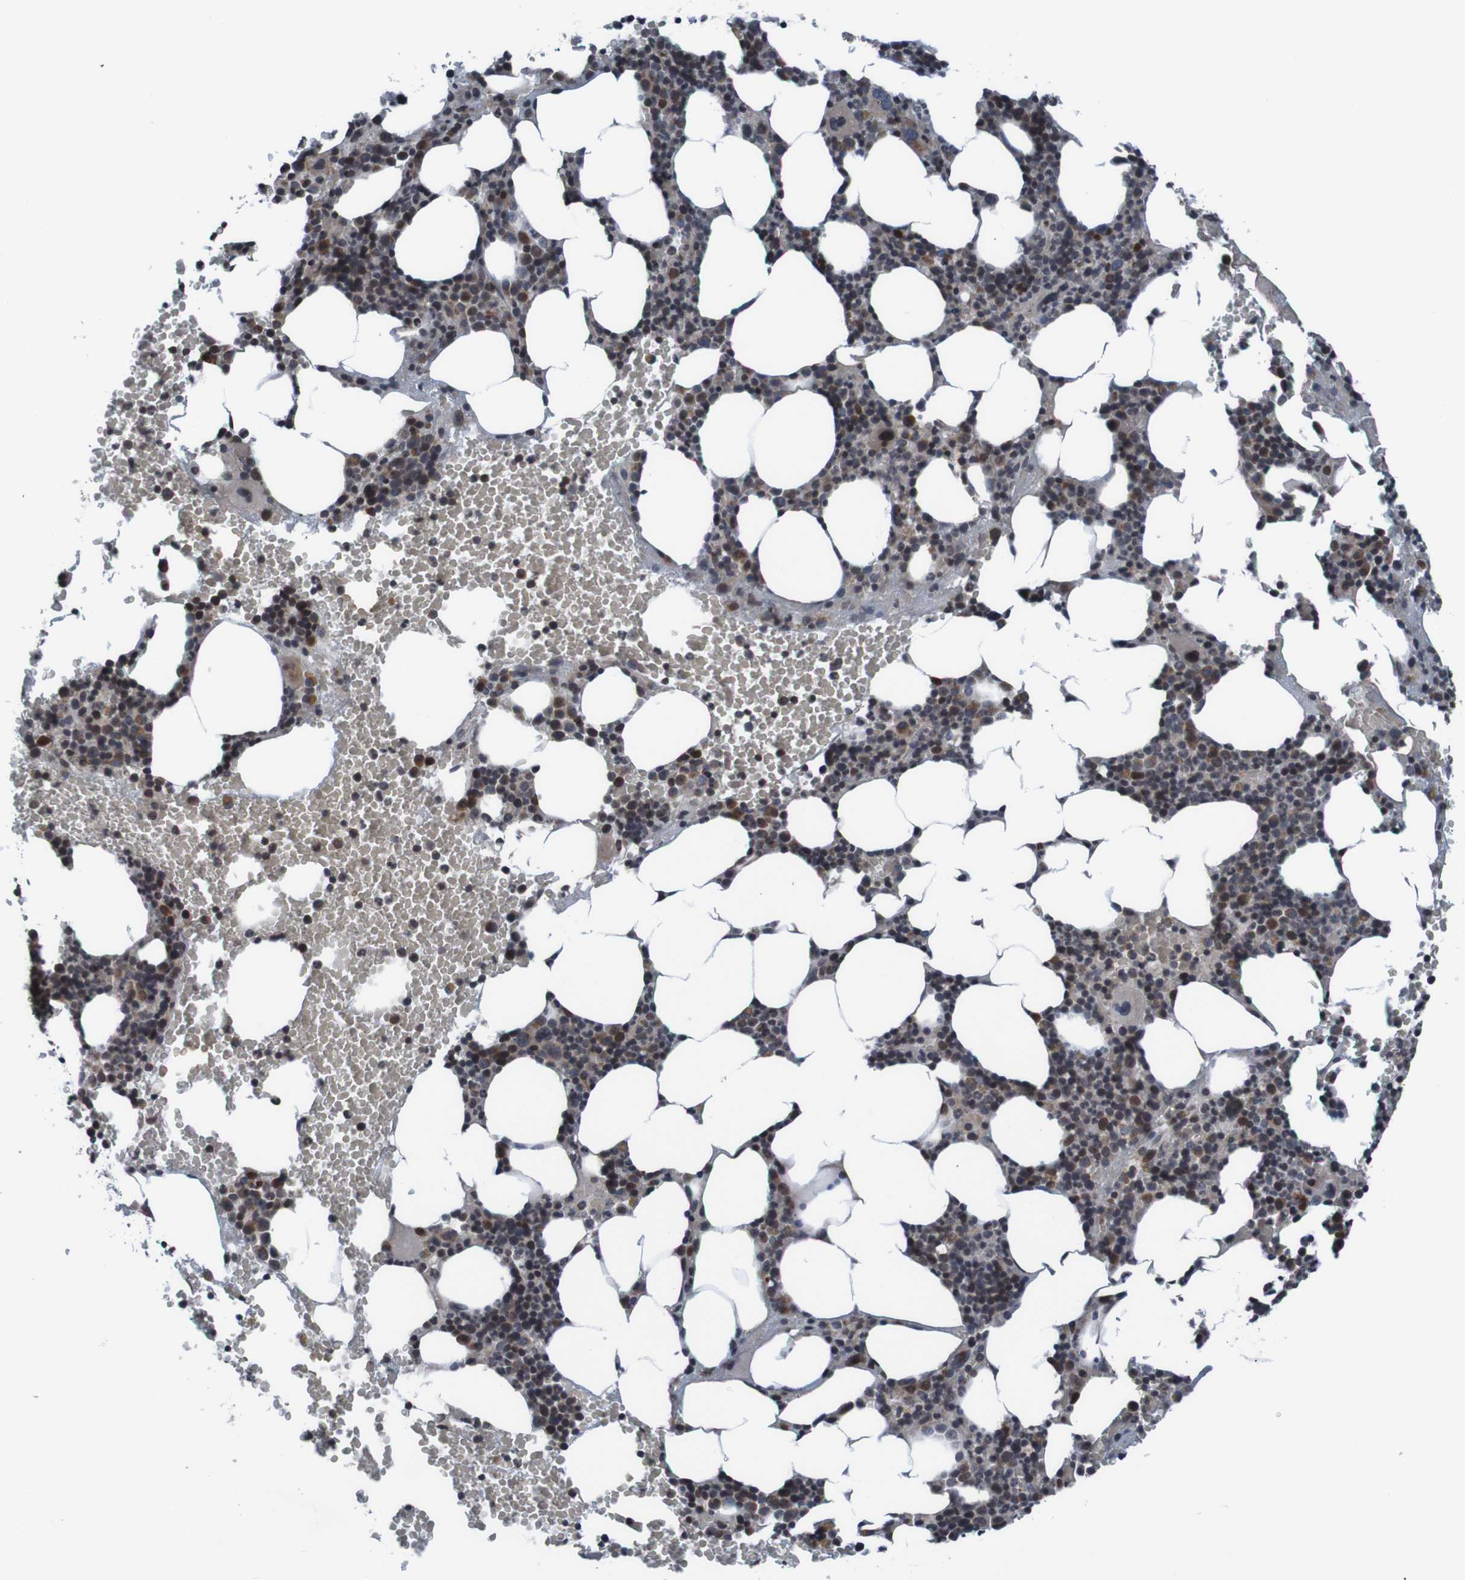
{"staining": {"intensity": "weak", "quantity": "25%-75%", "location": "cytoplasmic/membranous,nuclear"}, "tissue": "bone marrow", "cell_type": "Hematopoietic cells", "image_type": "normal", "snomed": [{"axis": "morphology", "description": "Normal tissue, NOS"}, {"axis": "morphology", "description": "Inflammation, NOS"}, {"axis": "topography", "description": "Bone marrow"}], "caption": "A brown stain shows weak cytoplasmic/membranous,nuclear expression of a protein in hematopoietic cells of normal human bone marrow.", "gene": "UNG", "patient": {"sex": "female", "age": 70}}